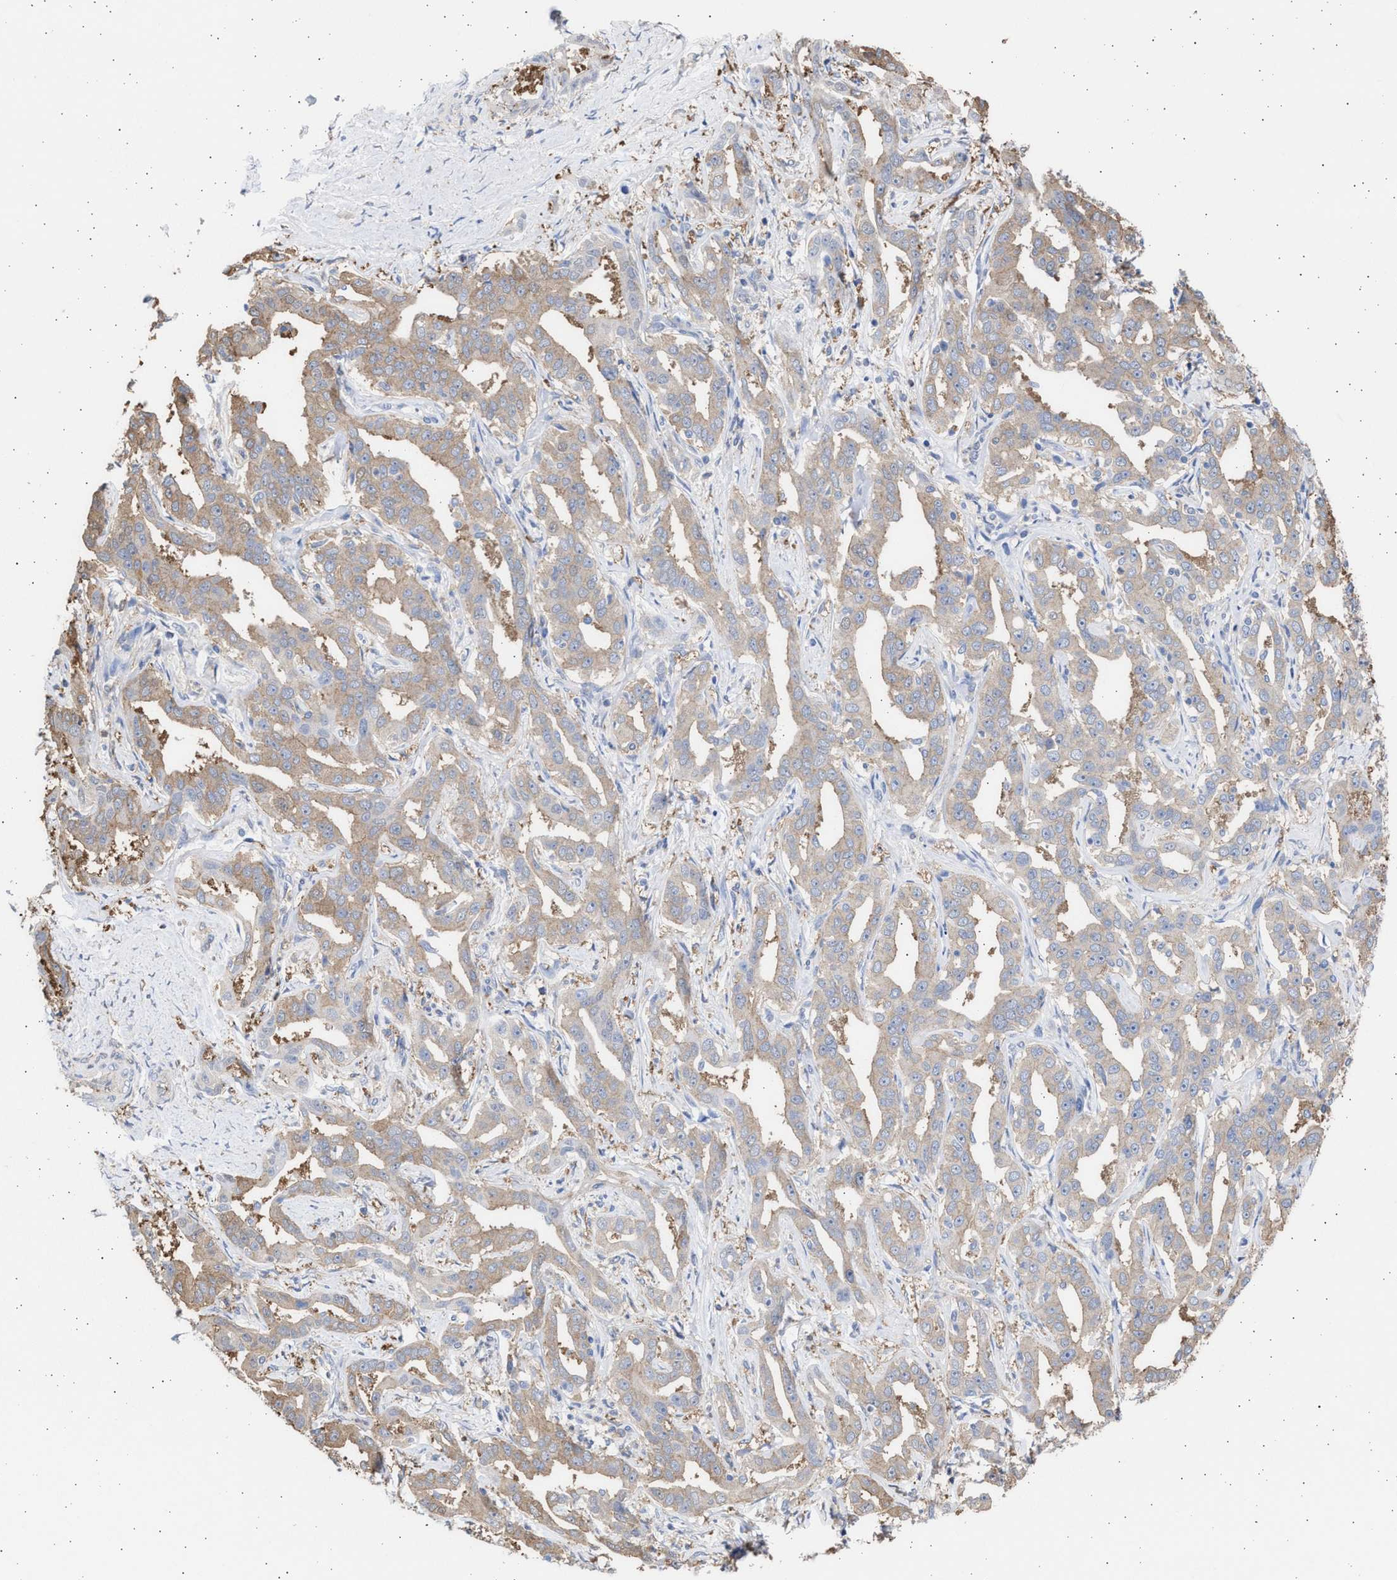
{"staining": {"intensity": "weak", "quantity": ">75%", "location": "cytoplasmic/membranous"}, "tissue": "liver cancer", "cell_type": "Tumor cells", "image_type": "cancer", "snomed": [{"axis": "morphology", "description": "Cholangiocarcinoma"}, {"axis": "topography", "description": "Liver"}], "caption": "Liver cholangiocarcinoma stained with immunohistochemistry (IHC) displays weak cytoplasmic/membranous positivity in about >75% of tumor cells.", "gene": "ALDOC", "patient": {"sex": "male", "age": 59}}